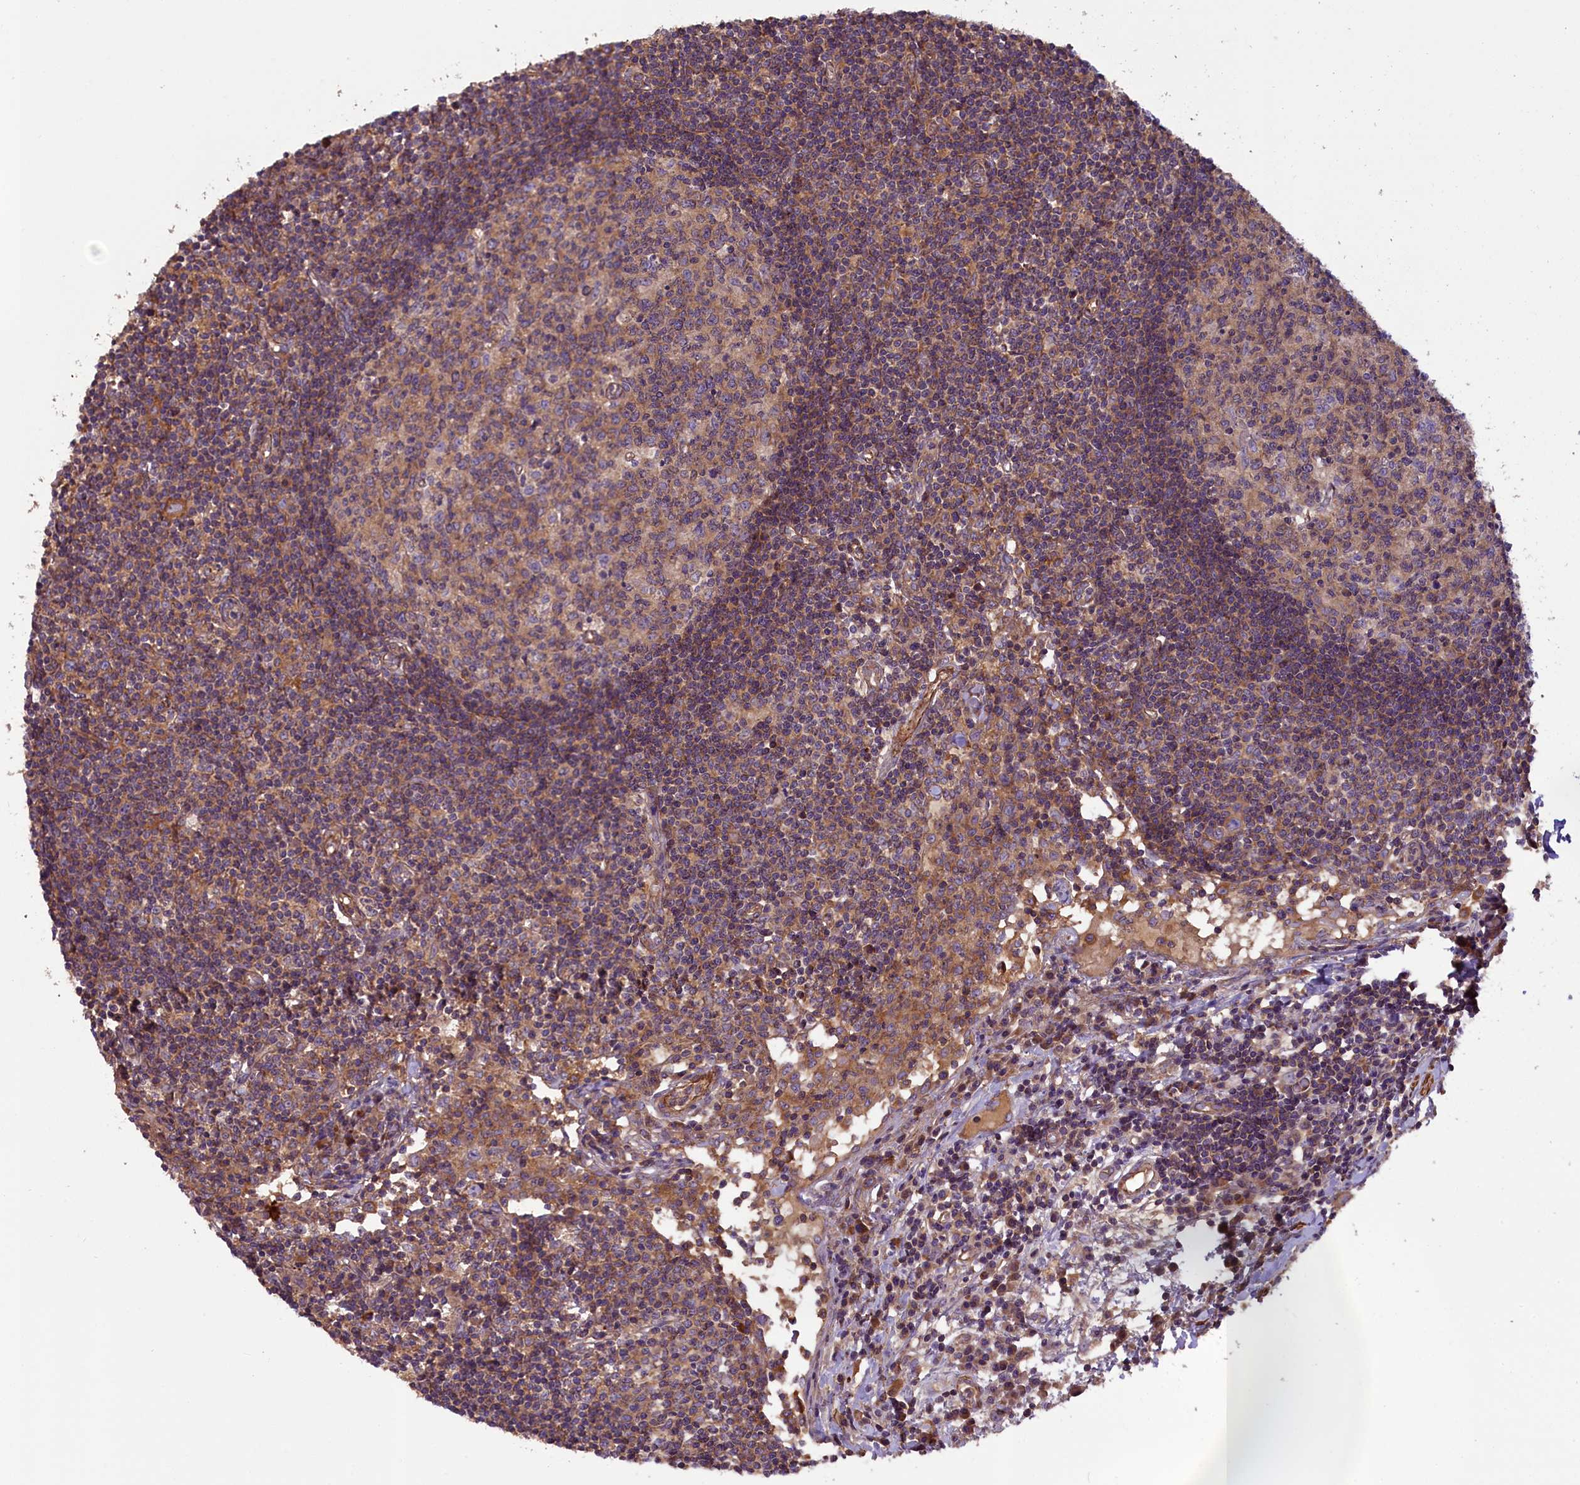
{"staining": {"intensity": "weak", "quantity": "25%-75%", "location": "cytoplasmic/membranous"}, "tissue": "lymph node", "cell_type": "Germinal center cells", "image_type": "normal", "snomed": [{"axis": "morphology", "description": "Normal tissue, NOS"}, {"axis": "topography", "description": "Lymph node"}], "caption": "Weak cytoplasmic/membranous protein staining is identified in about 25%-75% of germinal center cells in lymph node.", "gene": "FUZ", "patient": {"sex": "female", "age": 55}}